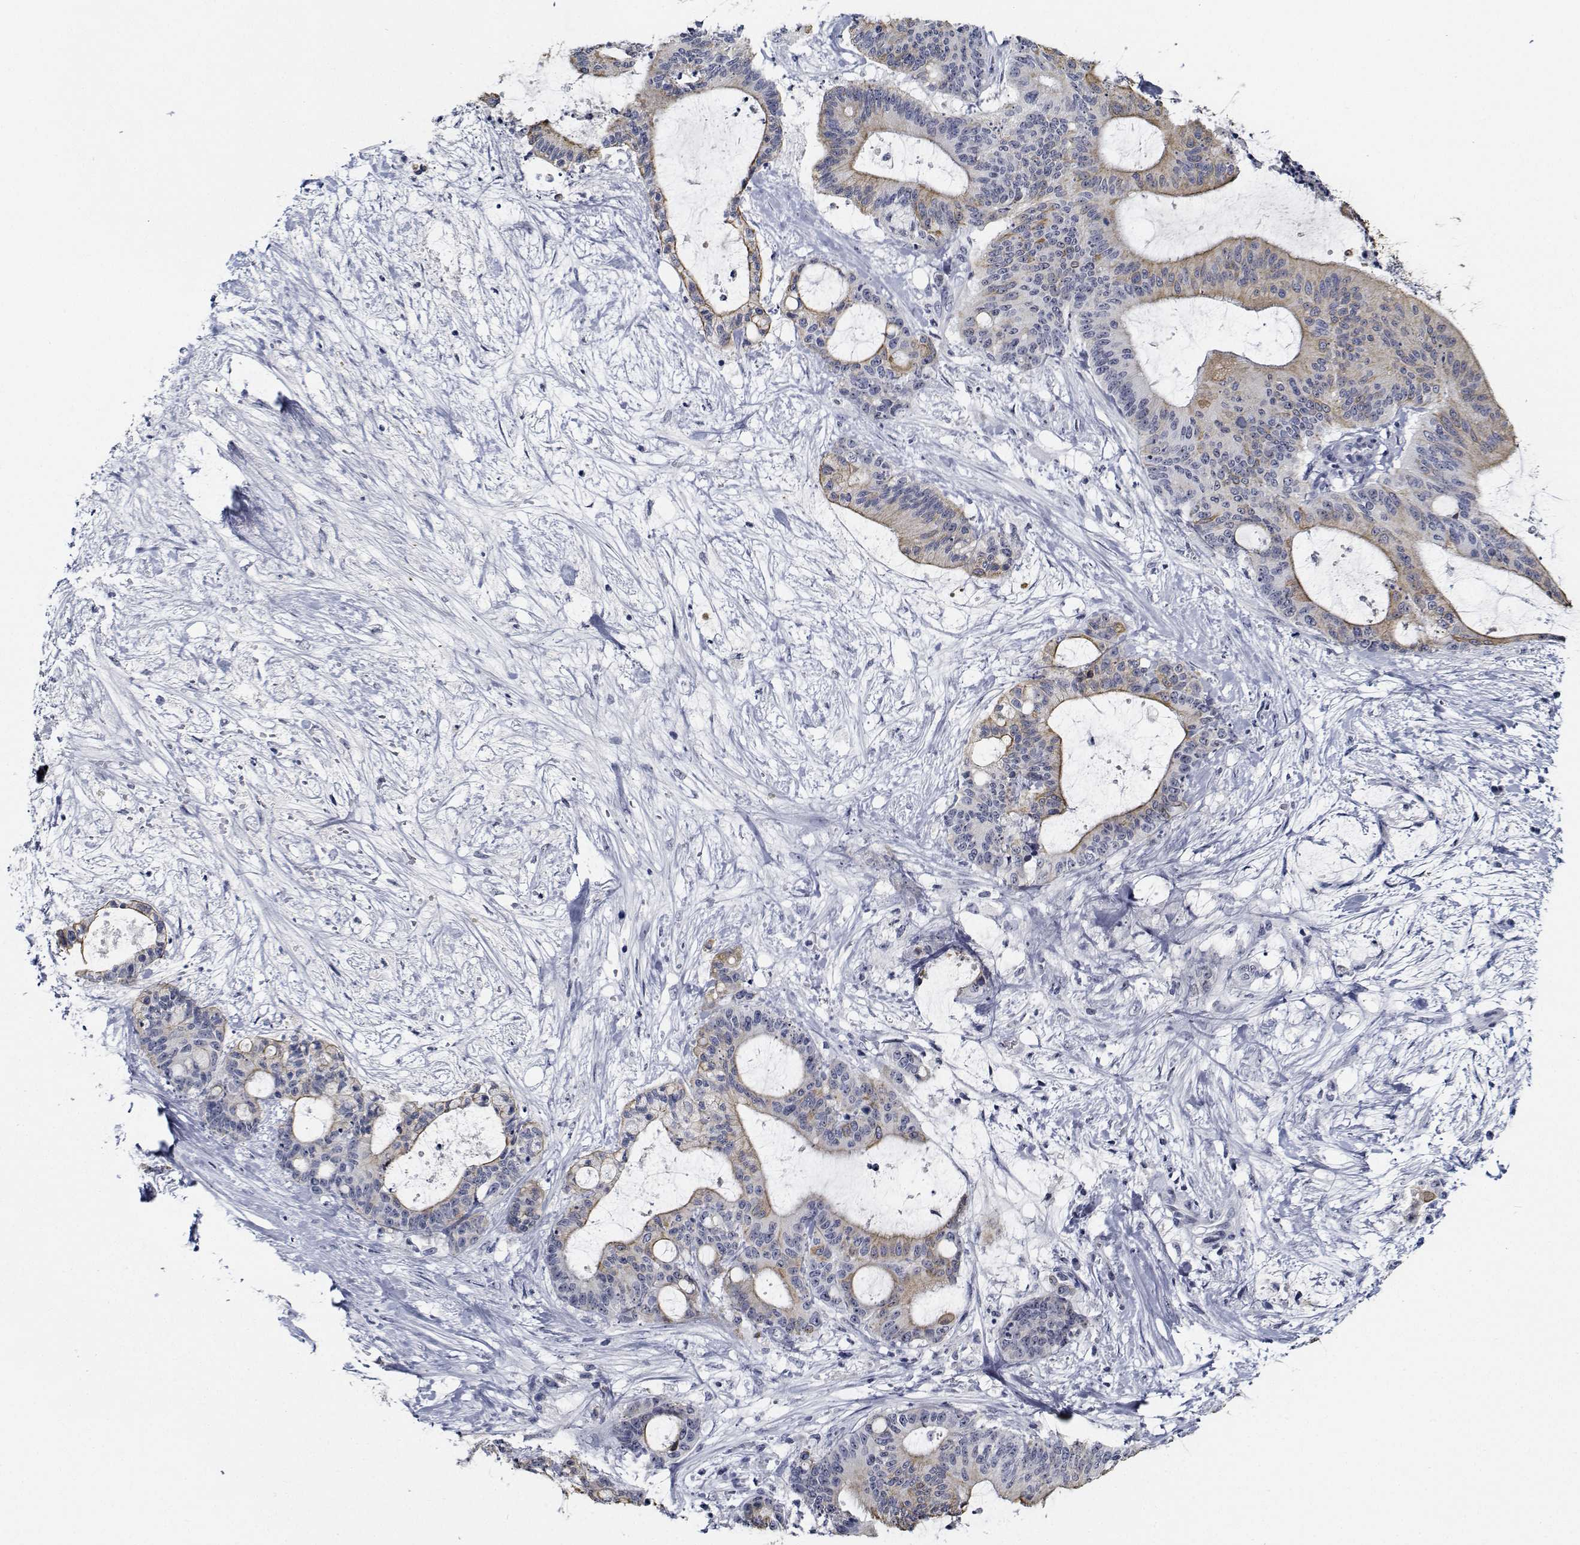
{"staining": {"intensity": "weak", "quantity": "<25%", "location": "cytoplasmic/membranous"}, "tissue": "liver cancer", "cell_type": "Tumor cells", "image_type": "cancer", "snomed": [{"axis": "morphology", "description": "Cholangiocarcinoma"}, {"axis": "topography", "description": "Liver"}], "caption": "Tumor cells are negative for protein expression in human cholangiocarcinoma (liver). The staining was performed using DAB (3,3'-diaminobenzidine) to visualize the protein expression in brown, while the nuclei were stained in blue with hematoxylin (Magnification: 20x).", "gene": "NVL", "patient": {"sex": "female", "age": 73}}